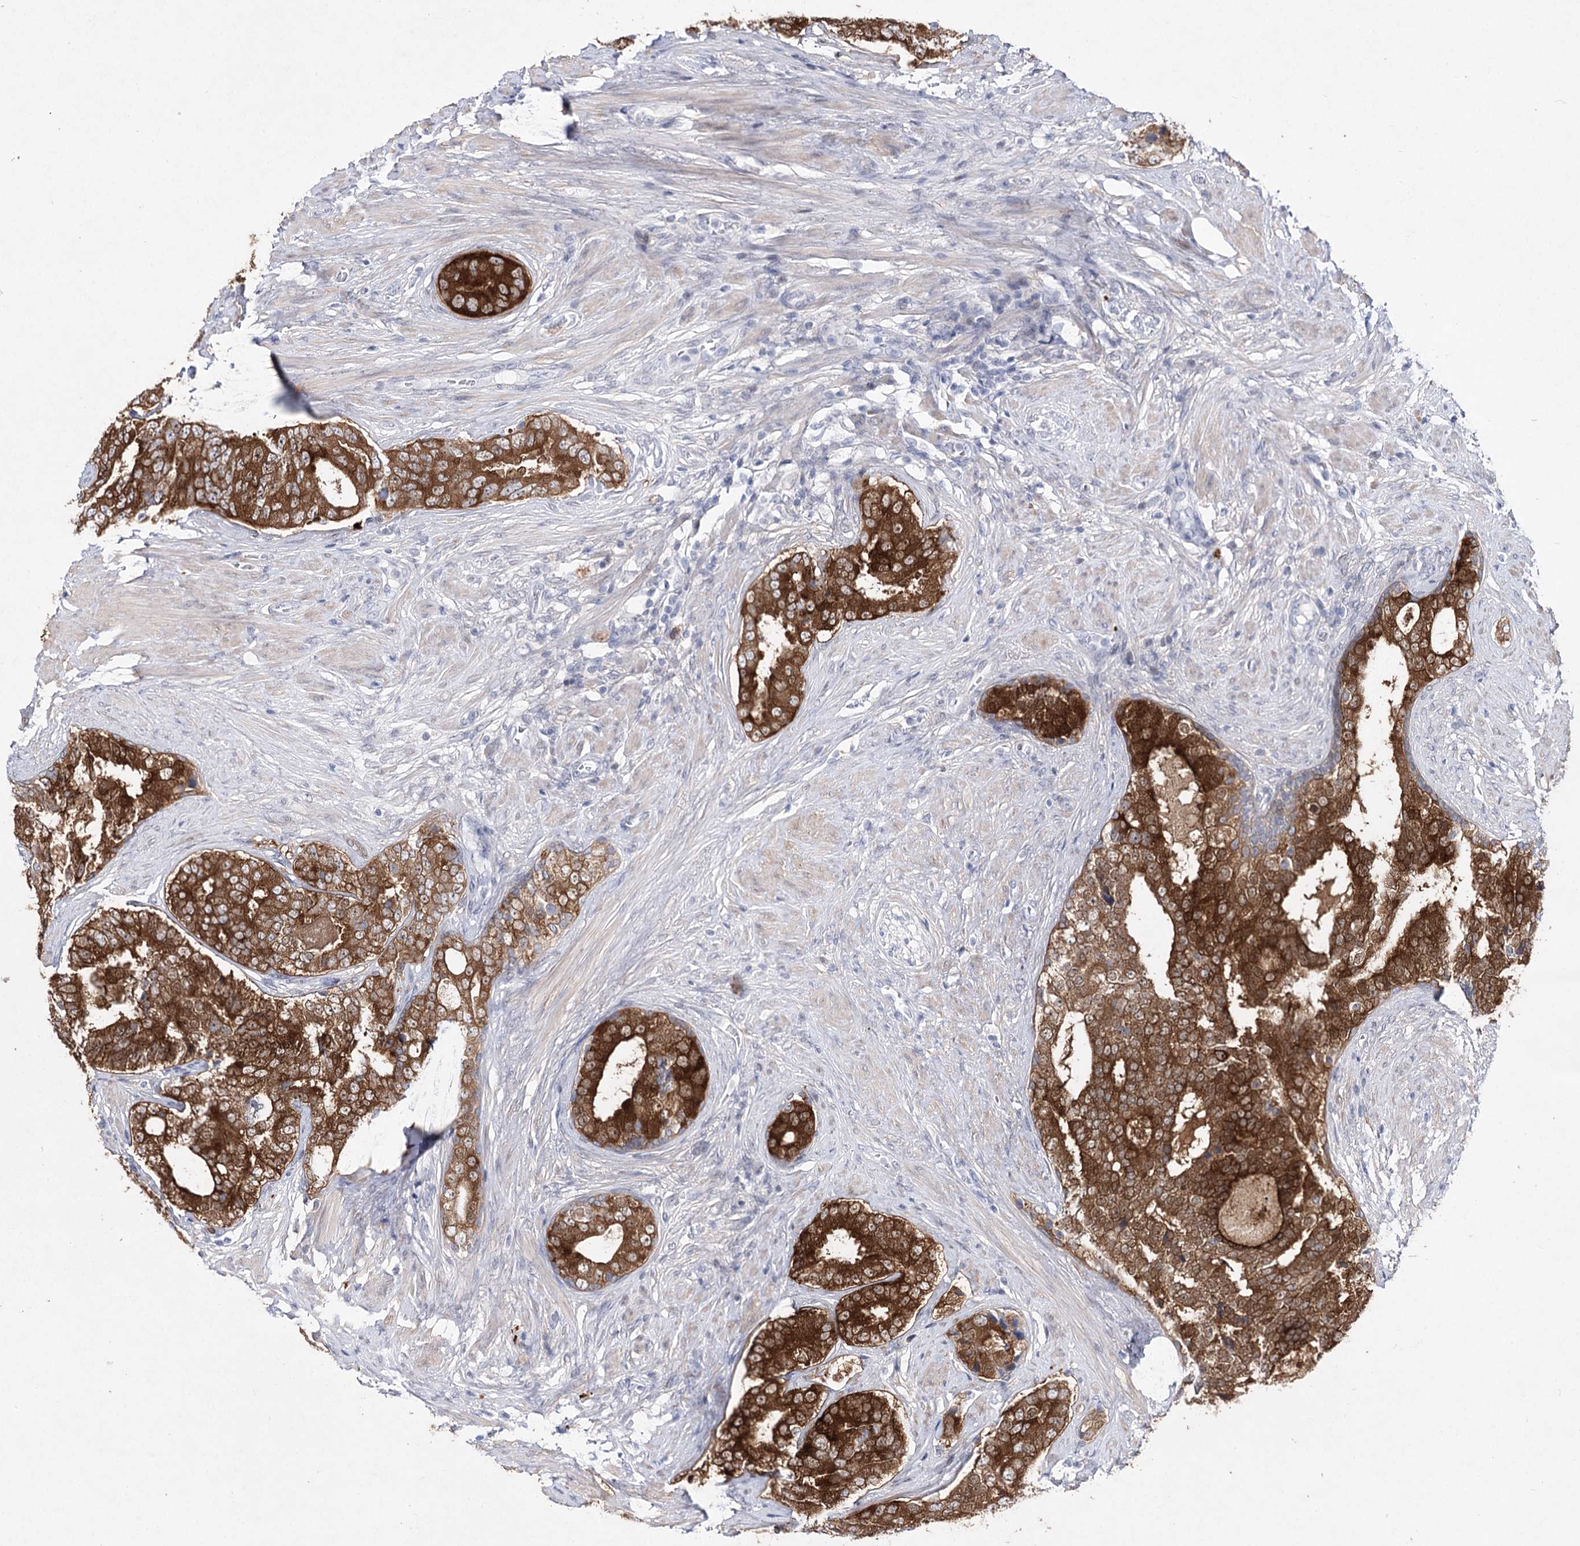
{"staining": {"intensity": "strong", "quantity": ">75%", "location": "cytoplasmic/membranous"}, "tissue": "prostate cancer", "cell_type": "Tumor cells", "image_type": "cancer", "snomed": [{"axis": "morphology", "description": "Adenocarcinoma, High grade"}, {"axis": "topography", "description": "Prostate"}], "caption": "The histopathology image reveals immunohistochemical staining of prostate cancer (high-grade adenocarcinoma). There is strong cytoplasmic/membranous staining is present in about >75% of tumor cells. (Stains: DAB in brown, nuclei in blue, Microscopy: brightfield microscopy at high magnification).", "gene": "UGDH", "patient": {"sex": "male", "age": 56}}